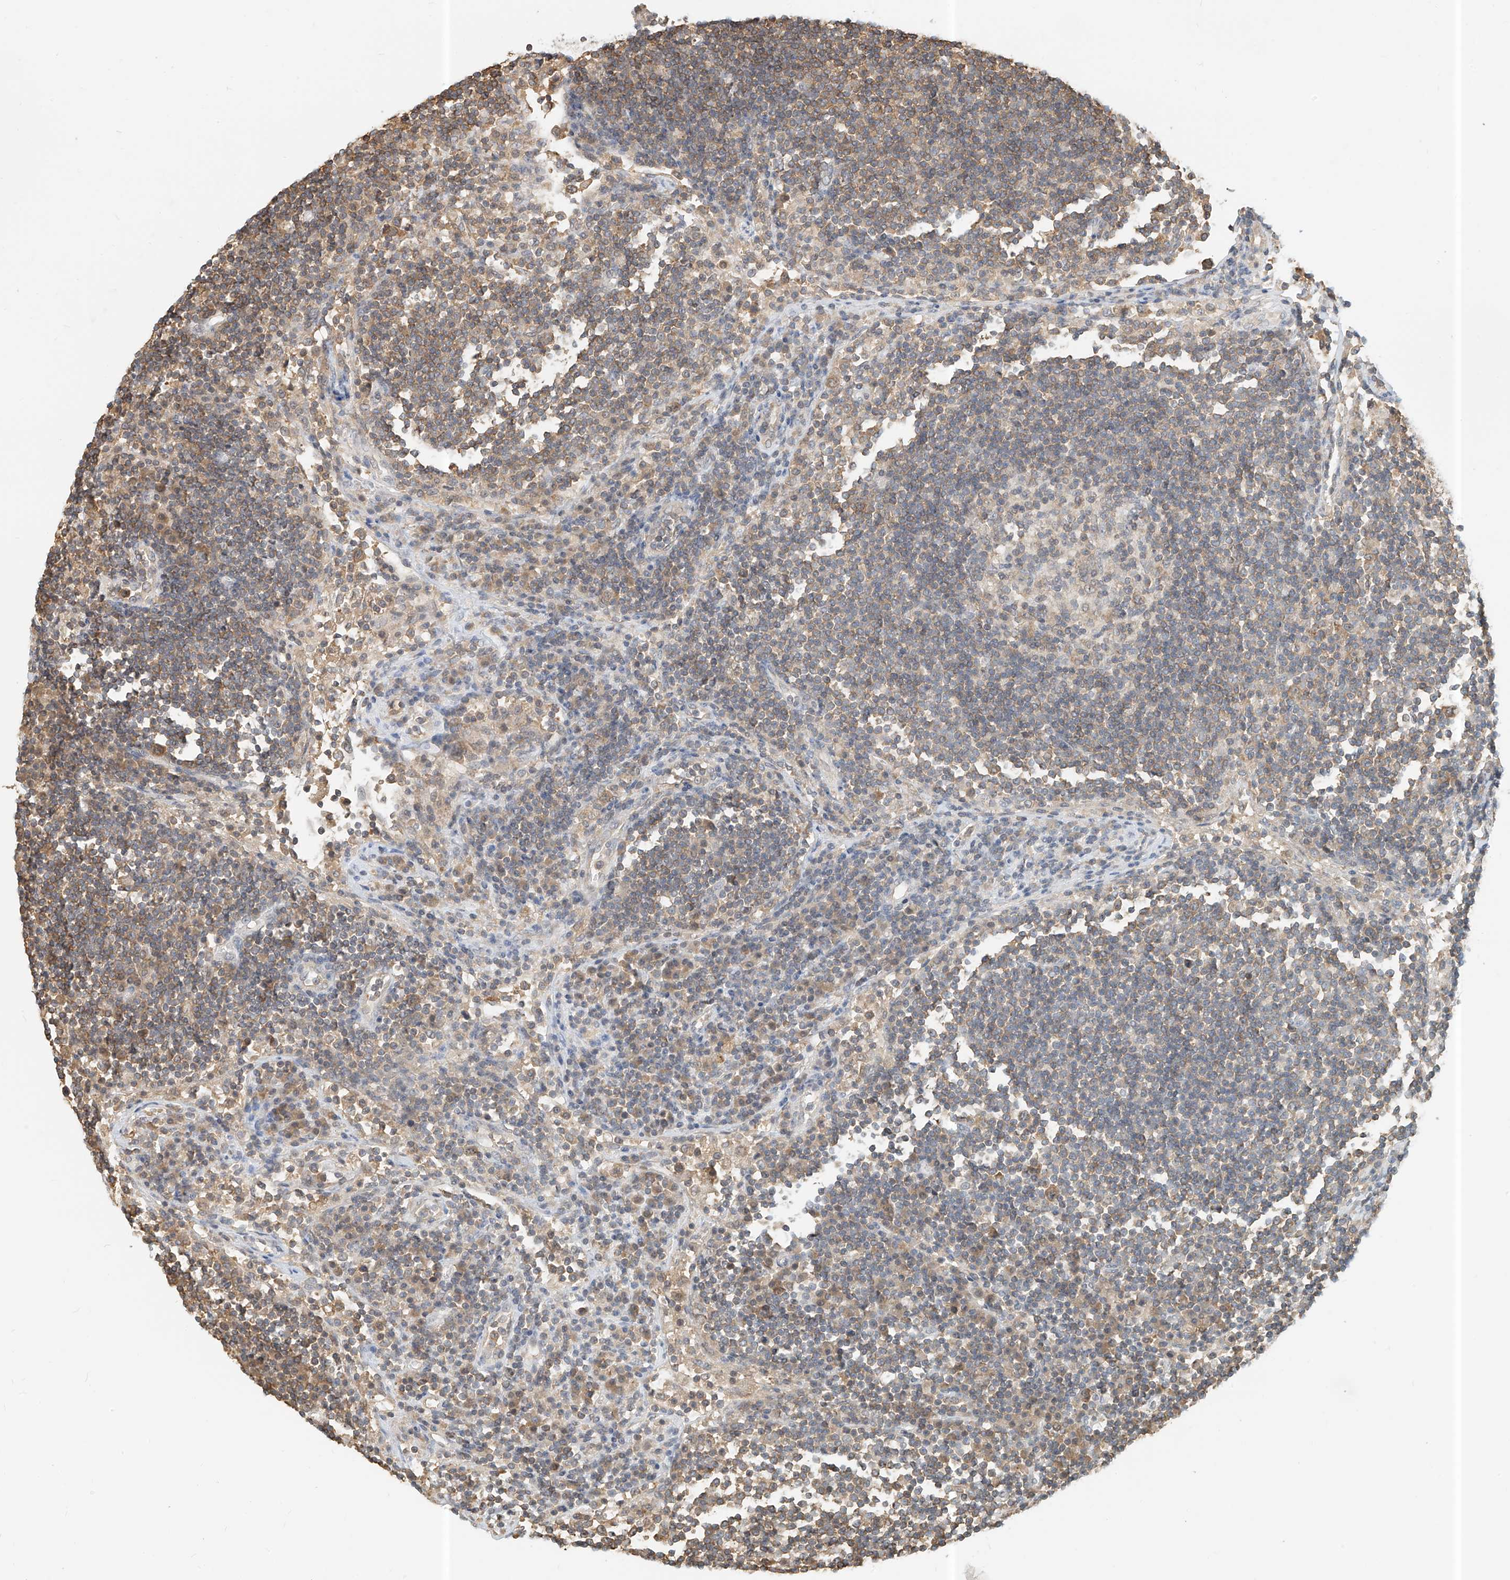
{"staining": {"intensity": "weak", "quantity": "25%-75%", "location": "cytoplasmic/membranous"}, "tissue": "lymph node", "cell_type": "Germinal center cells", "image_type": "normal", "snomed": [{"axis": "morphology", "description": "Normal tissue, NOS"}, {"axis": "topography", "description": "Lymph node"}], "caption": "A low amount of weak cytoplasmic/membranous expression is identified in about 25%-75% of germinal center cells in benign lymph node.", "gene": "PPA2", "patient": {"sex": "female", "age": 53}}